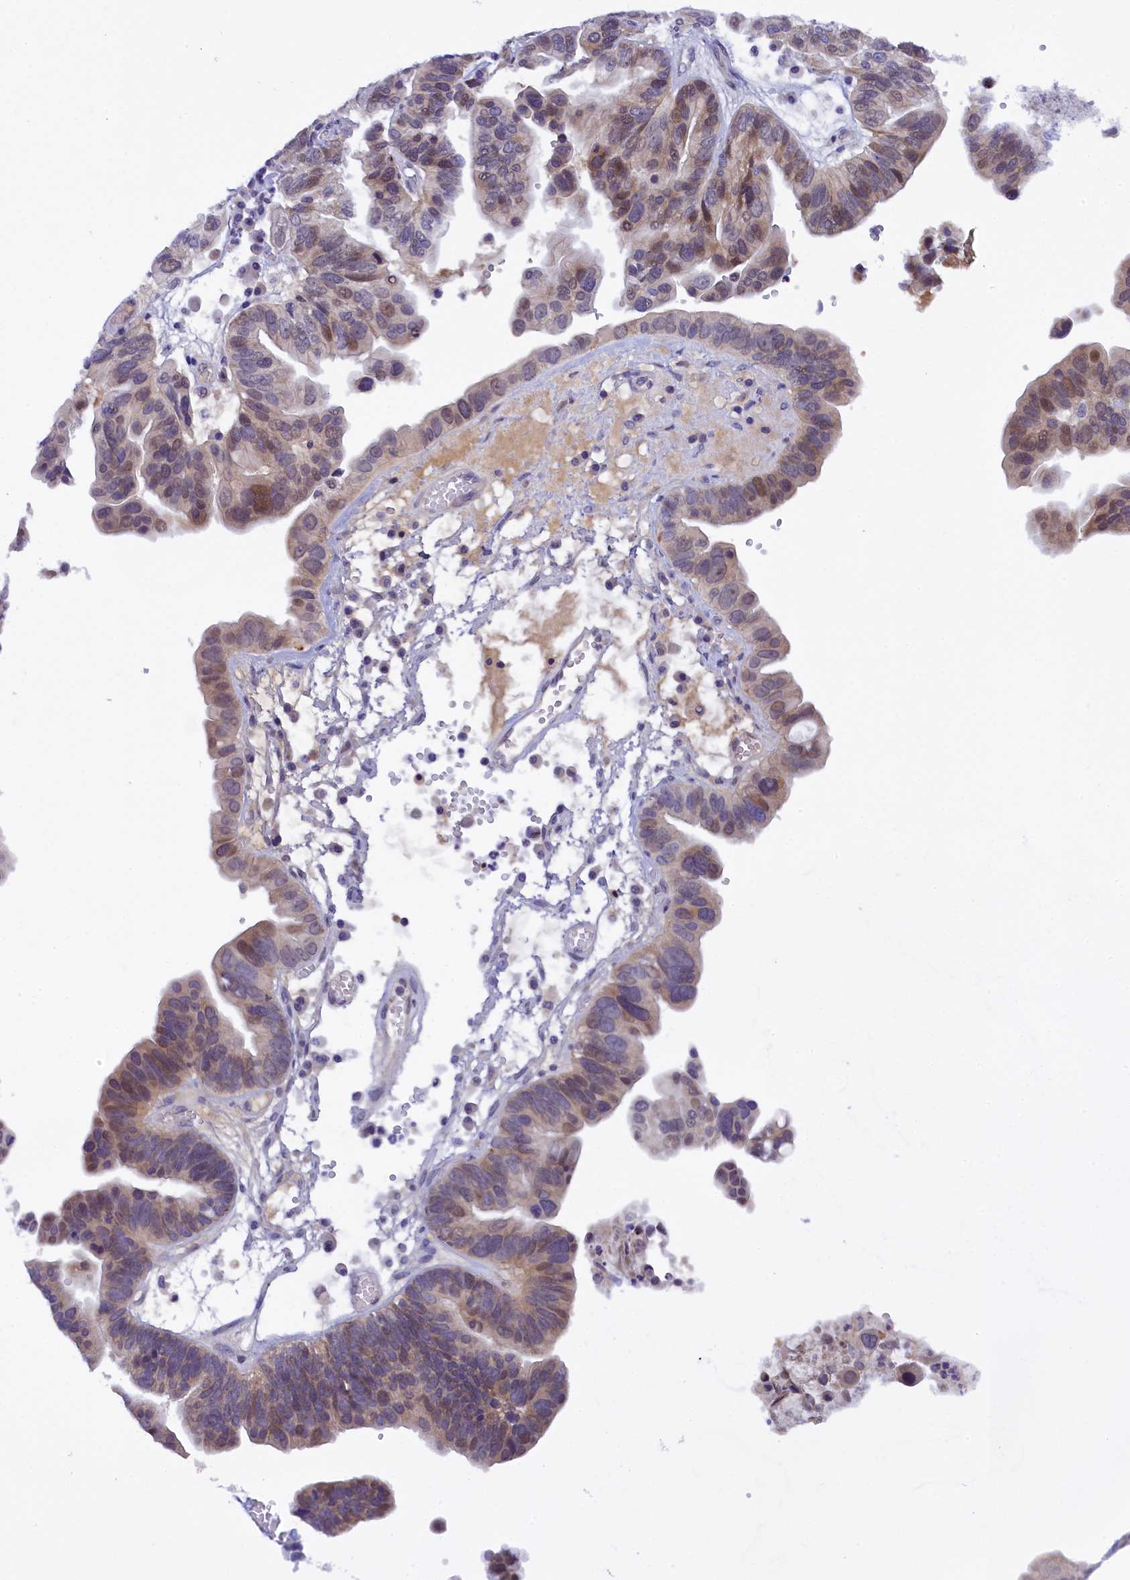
{"staining": {"intensity": "moderate", "quantity": "<25%", "location": "nuclear"}, "tissue": "ovarian cancer", "cell_type": "Tumor cells", "image_type": "cancer", "snomed": [{"axis": "morphology", "description": "Cystadenocarcinoma, serous, NOS"}, {"axis": "topography", "description": "Ovary"}], "caption": "Brown immunohistochemical staining in human ovarian serous cystadenocarcinoma displays moderate nuclear expression in approximately <25% of tumor cells.", "gene": "ENKD1", "patient": {"sex": "female", "age": 56}}